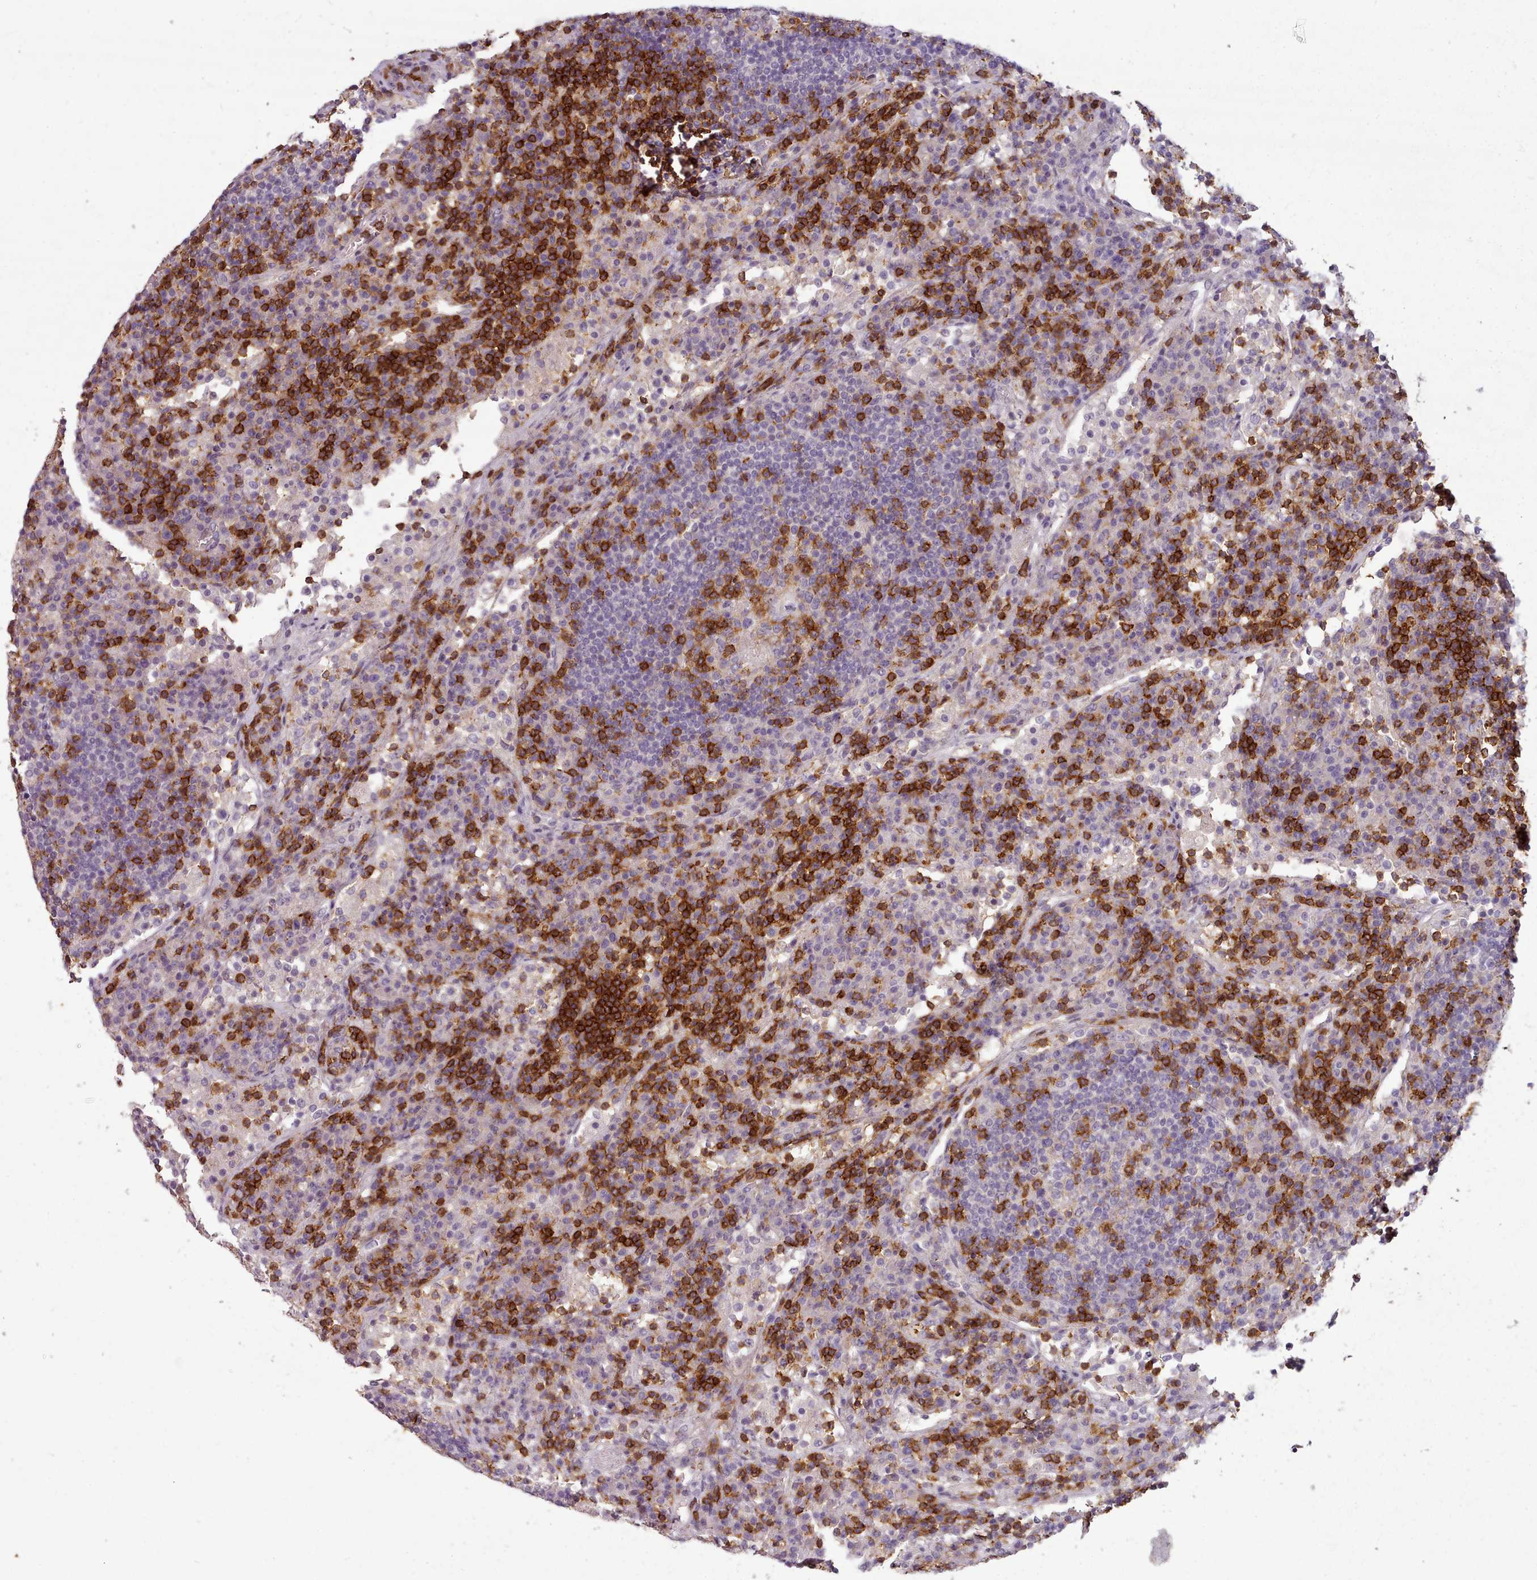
{"staining": {"intensity": "strong", "quantity": "<25%", "location": "cytoplasmic/membranous"}, "tissue": "lymph node", "cell_type": "Germinal center cells", "image_type": "normal", "snomed": [{"axis": "morphology", "description": "Normal tissue, NOS"}, {"axis": "topography", "description": "Lymph node"}], "caption": "Immunohistochemistry photomicrograph of benign lymph node: human lymph node stained using immunohistochemistry exhibits medium levels of strong protein expression localized specifically in the cytoplasmic/membranous of germinal center cells, appearing as a cytoplasmic/membranous brown color.", "gene": "ZNF583", "patient": {"sex": "female", "age": 53}}